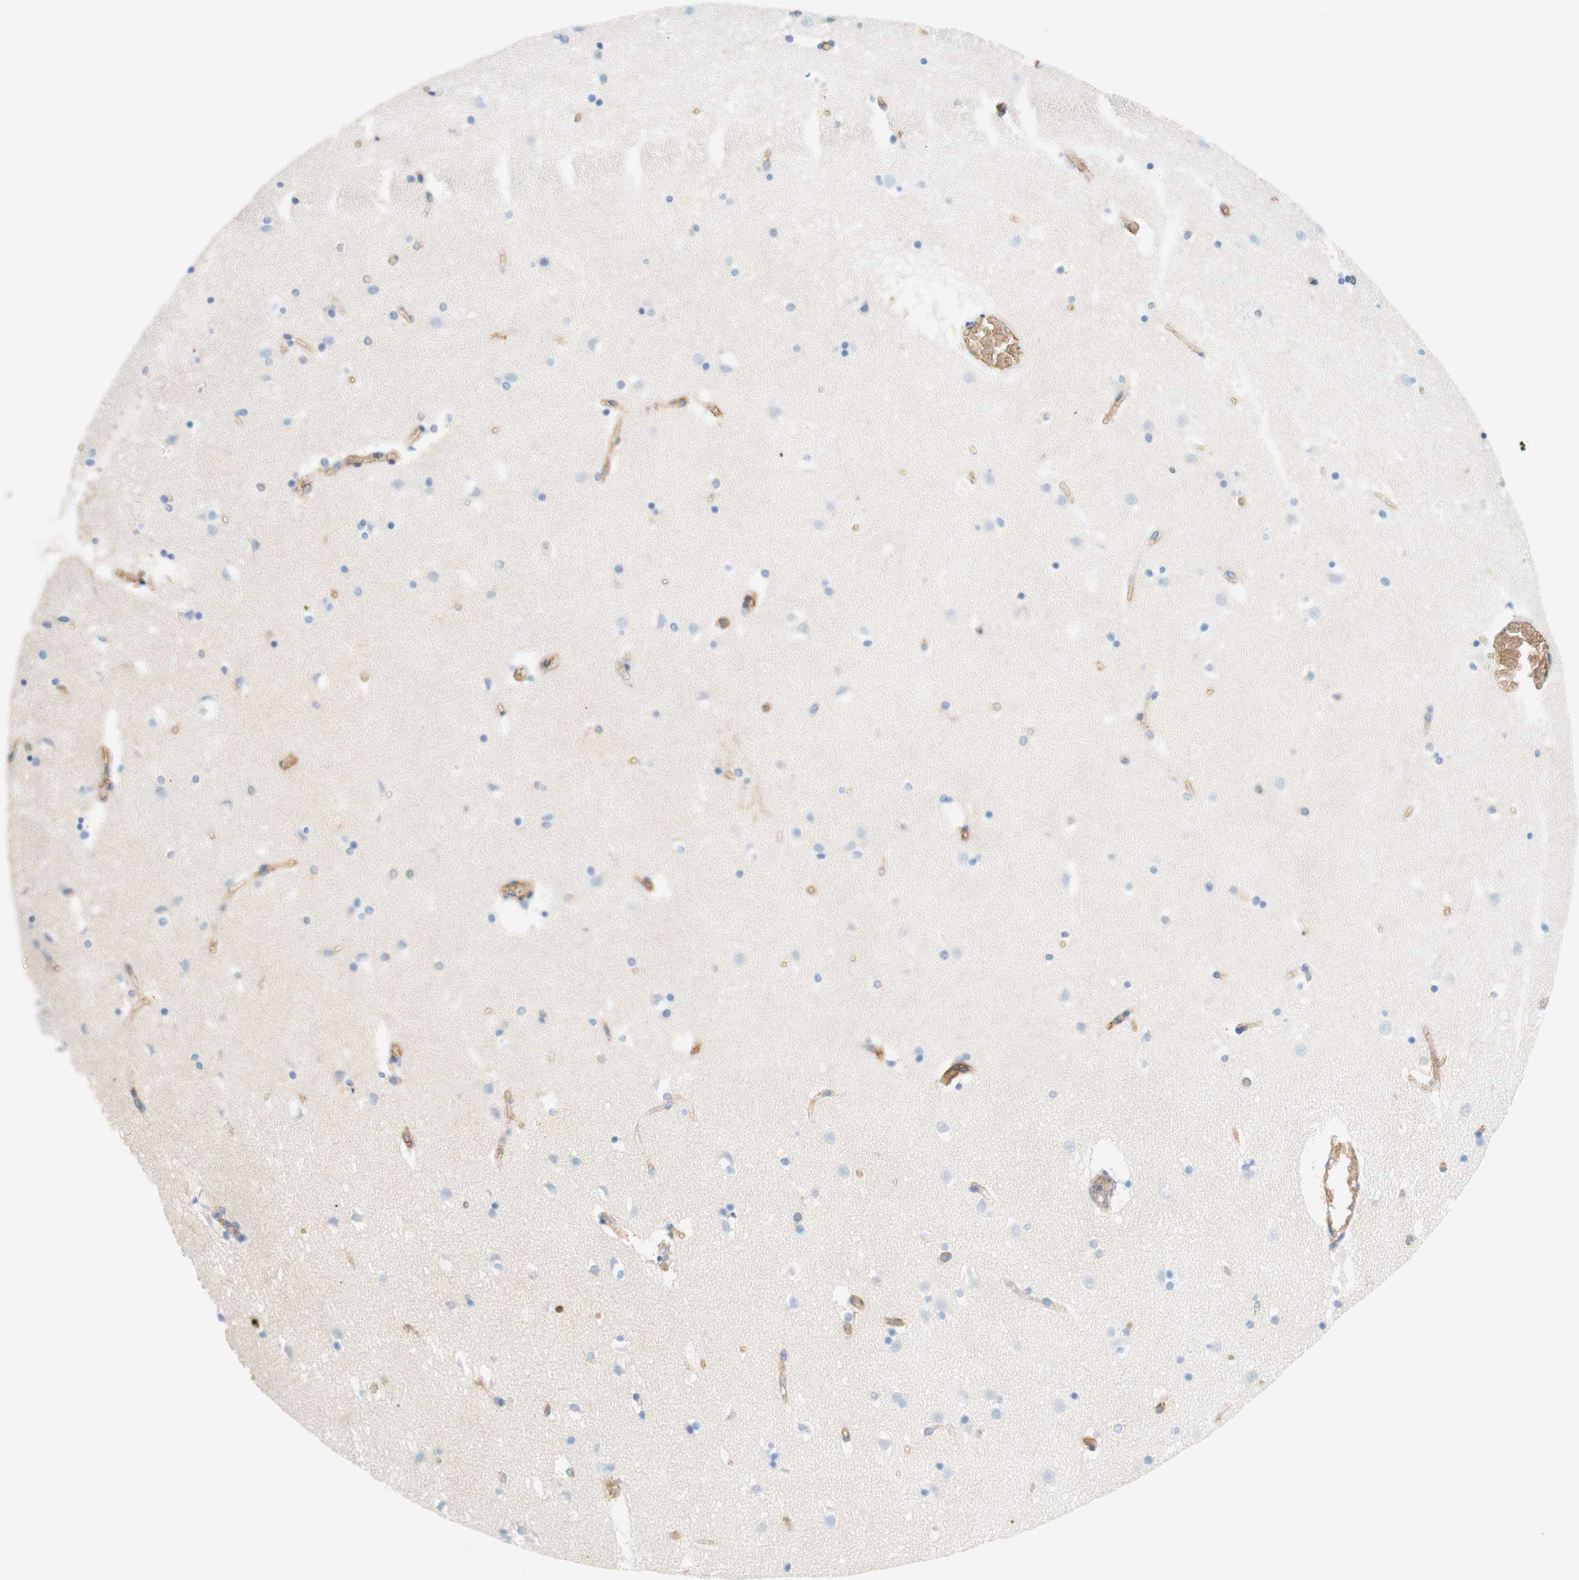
{"staining": {"intensity": "negative", "quantity": "none", "location": "none"}, "tissue": "caudate", "cell_type": "Glial cells", "image_type": "normal", "snomed": [{"axis": "morphology", "description": "Normal tissue, NOS"}, {"axis": "topography", "description": "Lateral ventricle wall"}], "caption": "There is no significant positivity in glial cells of caudate. Nuclei are stained in blue.", "gene": "STOM", "patient": {"sex": "male", "age": 45}}